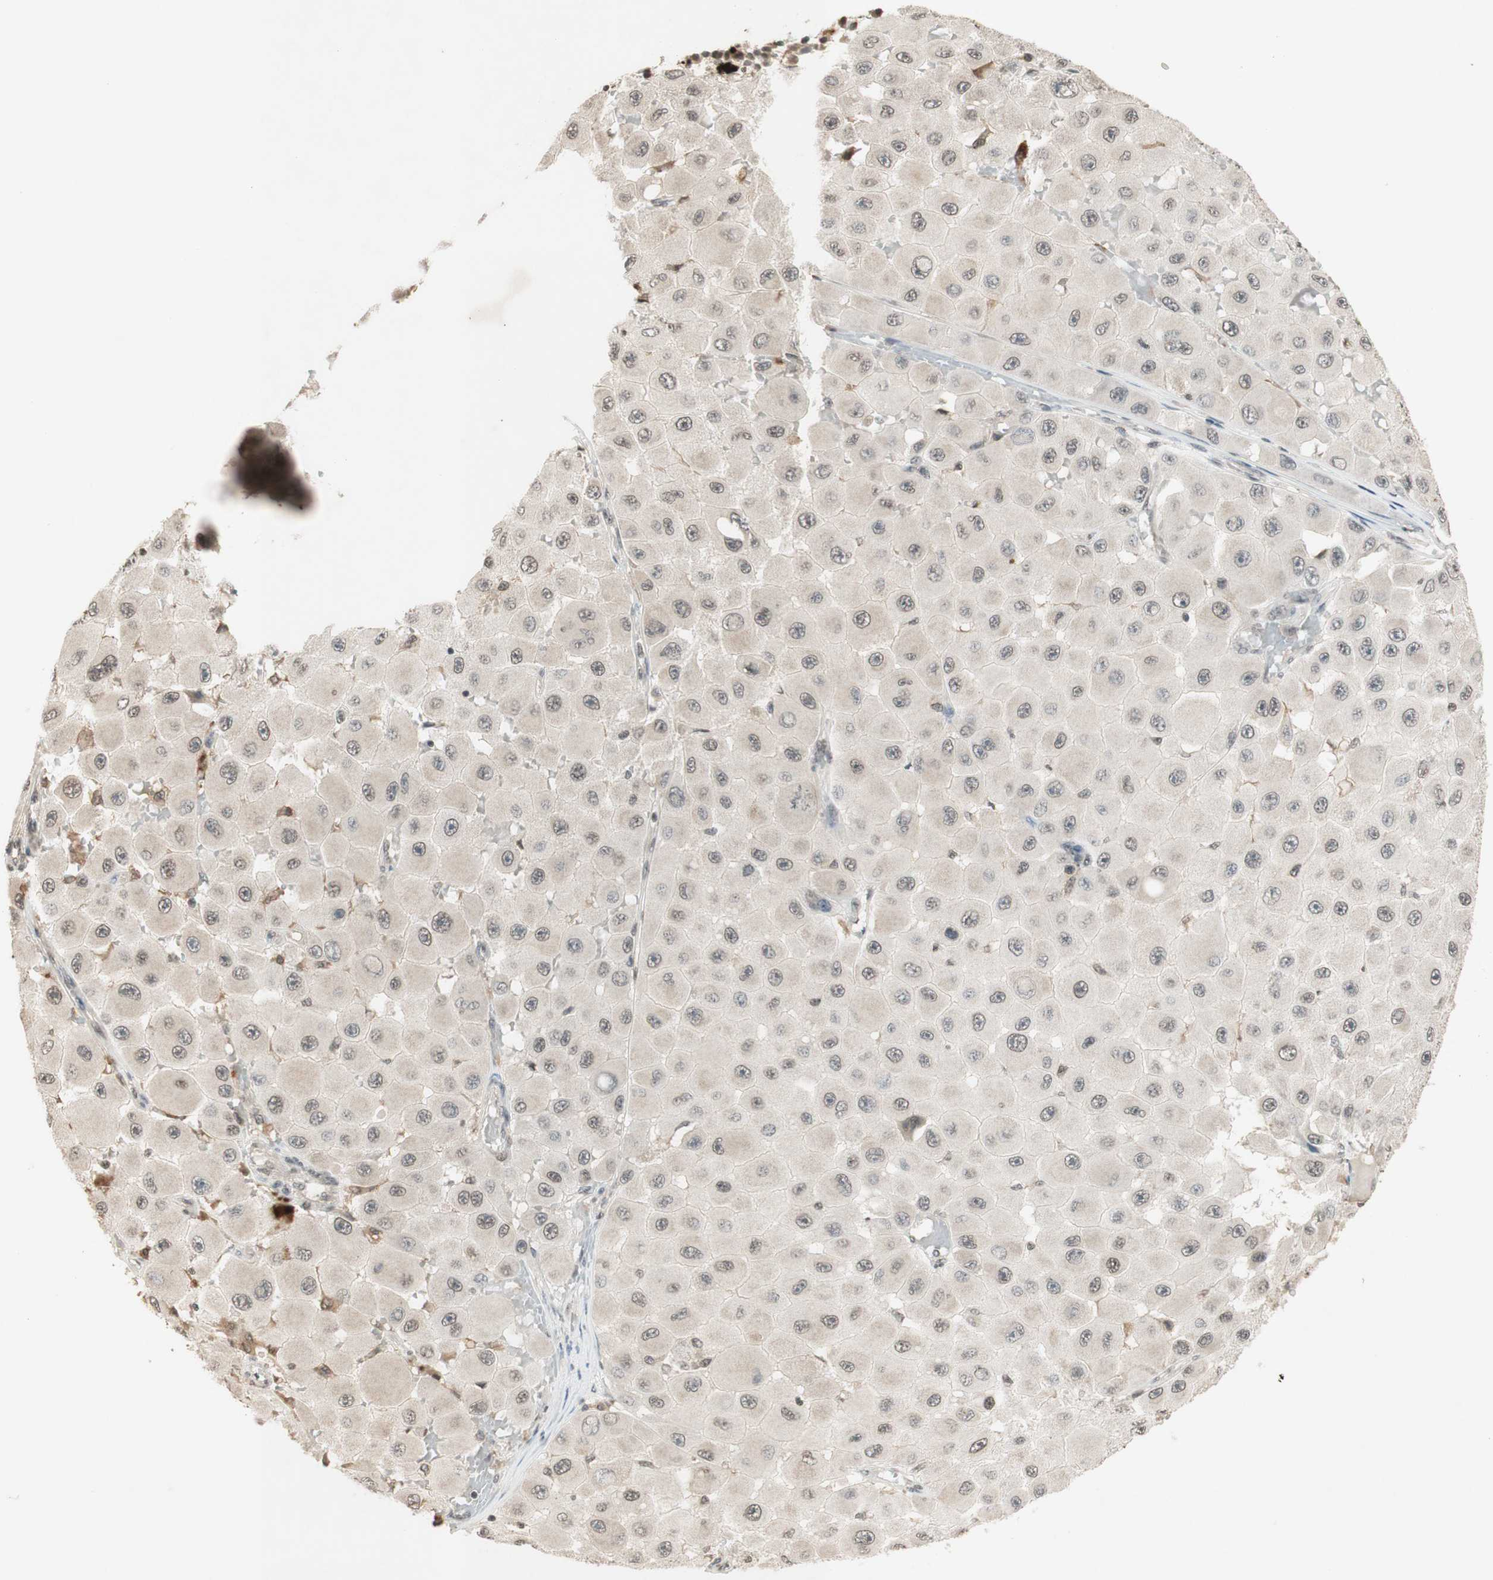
{"staining": {"intensity": "negative", "quantity": "none", "location": "none"}, "tissue": "melanoma", "cell_type": "Tumor cells", "image_type": "cancer", "snomed": [{"axis": "morphology", "description": "Malignant melanoma, NOS"}, {"axis": "topography", "description": "Skin"}], "caption": "This is a histopathology image of immunohistochemistry staining of malignant melanoma, which shows no expression in tumor cells.", "gene": "GLI1", "patient": {"sex": "female", "age": 81}}